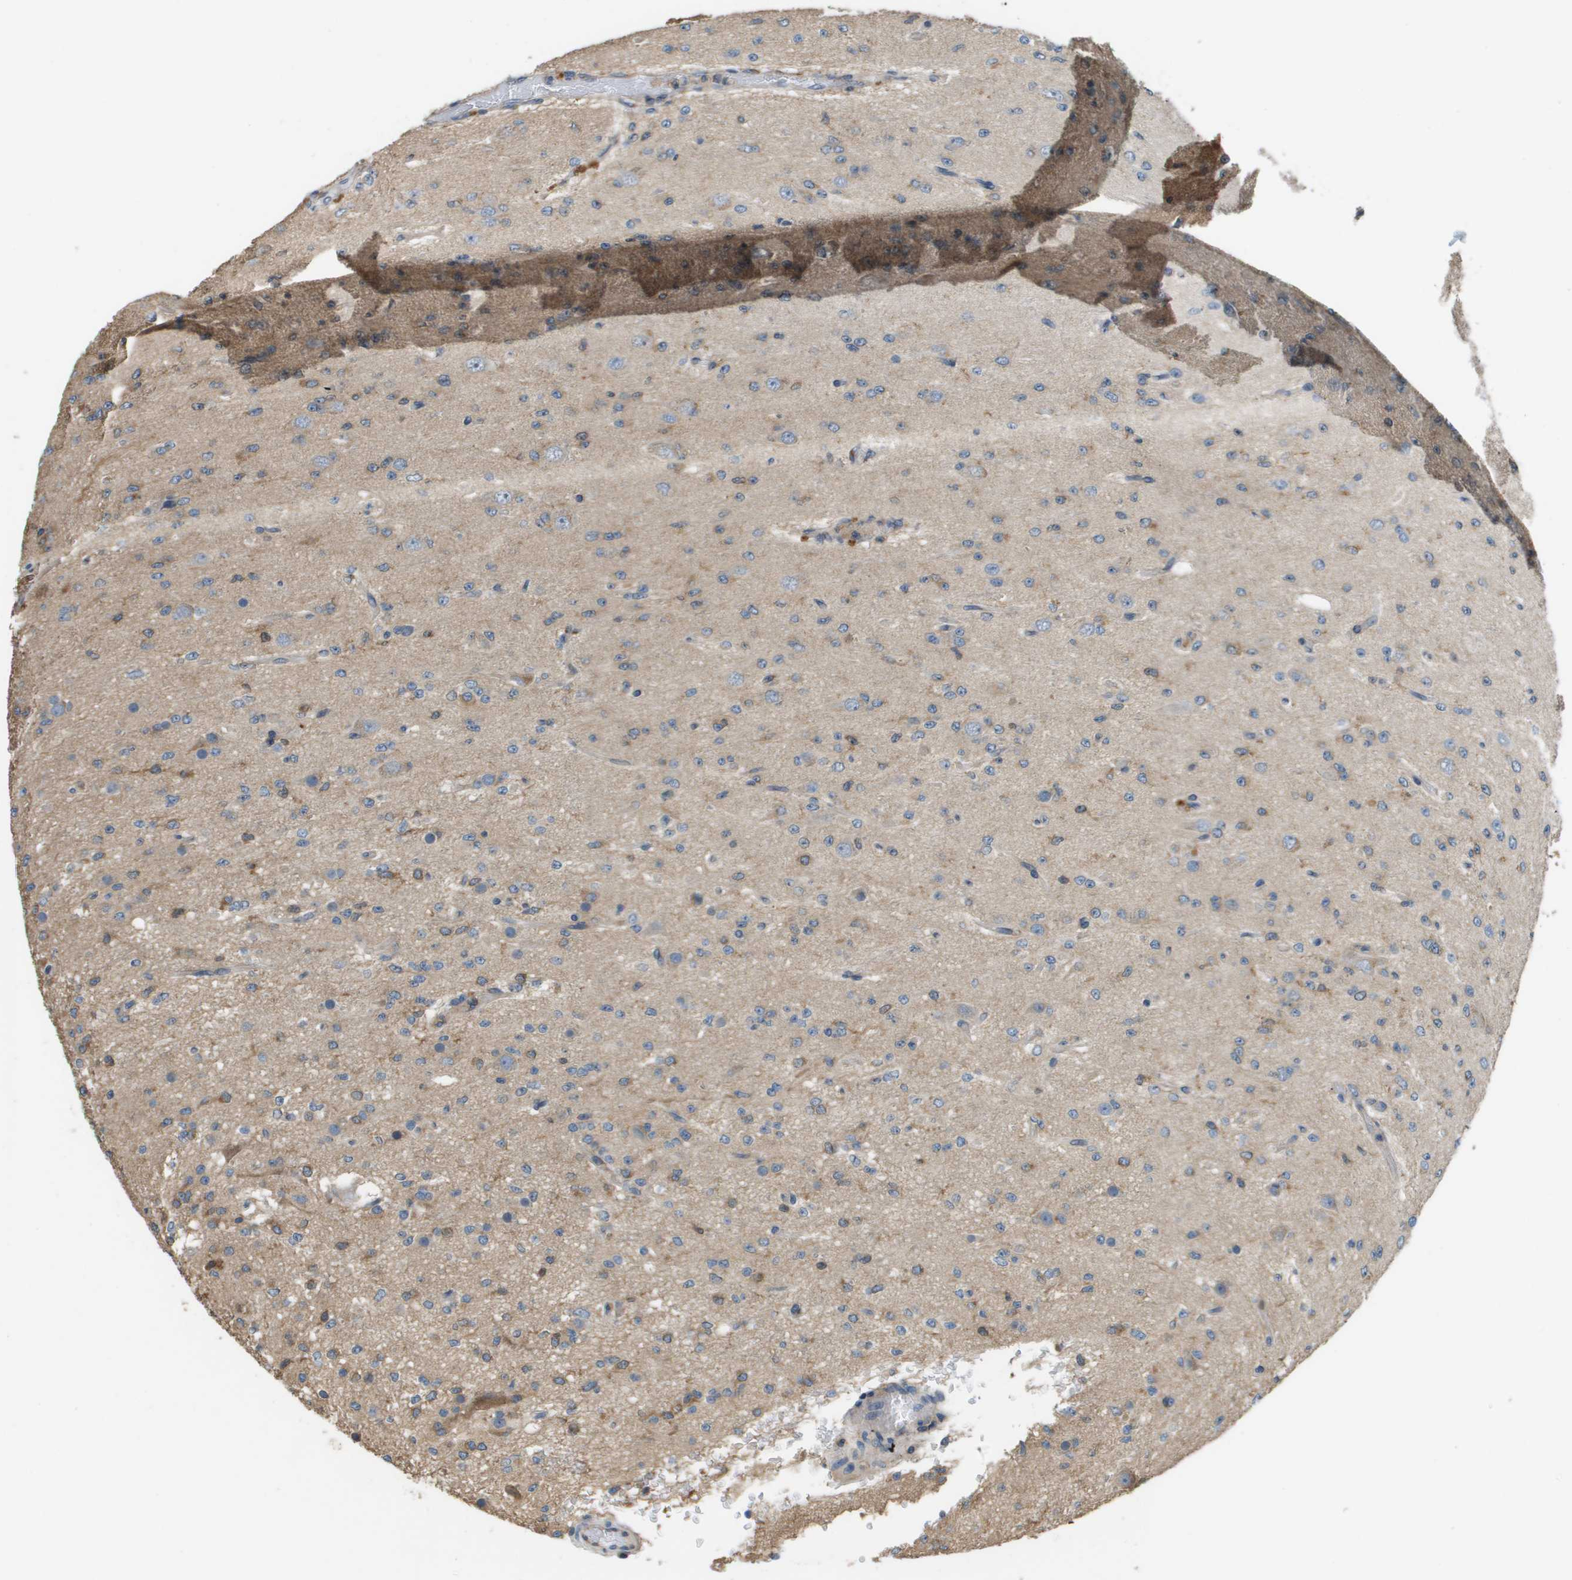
{"staining": {"intensity": "weak", "quantity": "25%-75%", "location": "cytoplasmic/membranous"}, "tissue": "glioma", "cell_type": "Tumor cells", "image_type": "cancer", "snomed": [{"axis": "morphology", "description": "Glioma, malignant, Low grade"}, {"axis": "topography", "description": "Brain"}], "caption": "Human glioma stained for a protein (brown) reveals weak cytoplasmic/membranous positive staining in about 25%-75% of tumor cells.", "gene": "SAMSN1", "patient": {"sex": "male", "age": 38}}